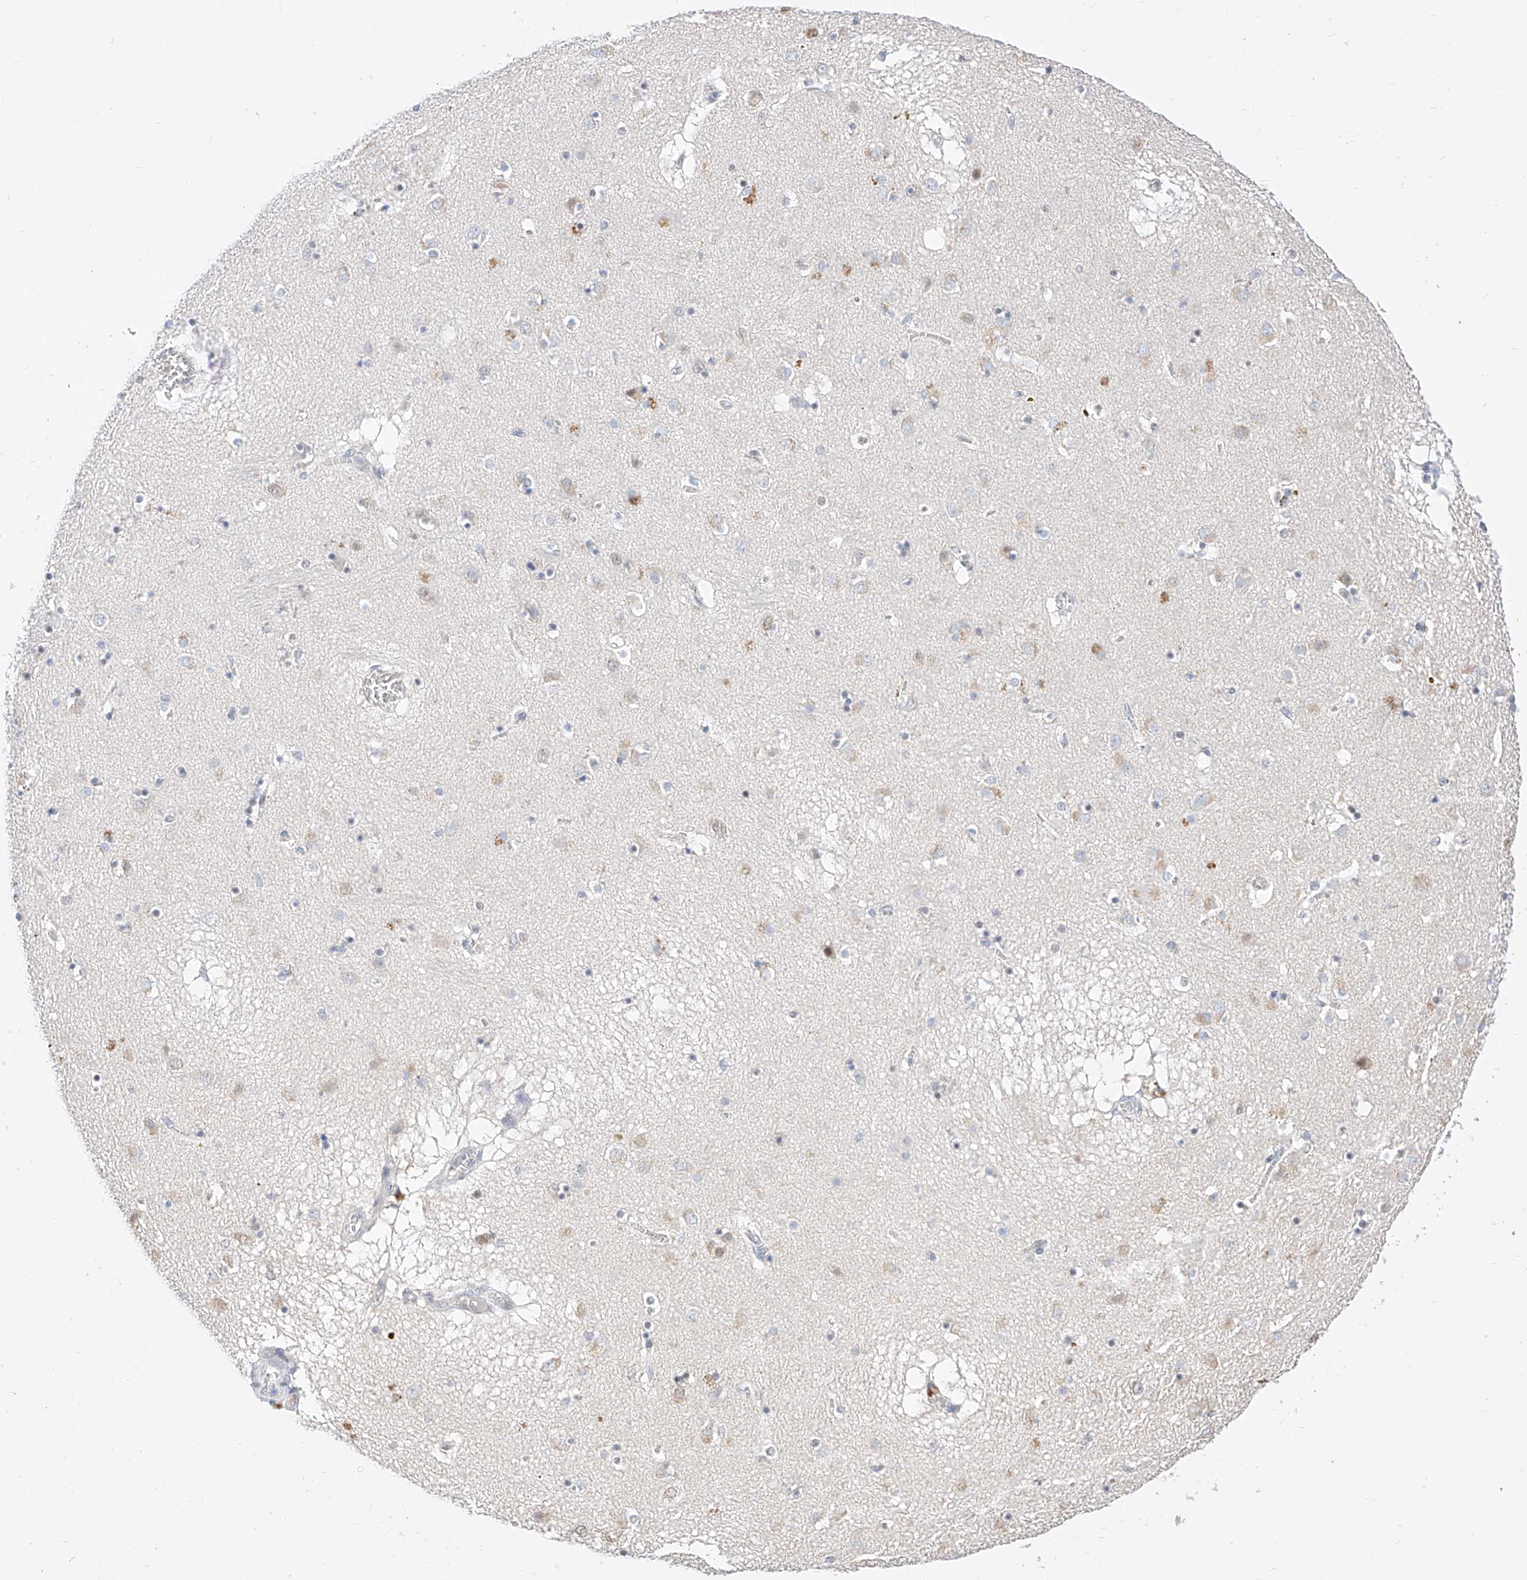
{"staining": {"intensity": "weak", "quantity": "<25%", "location": "cytoplasmic/membranous"}, "tissue": "caudate", "cell_type": "Glial cells", "image_type": "normal", "snomed": [{"axis": "morphology", "description": "Normal tissue, NOS"}, {"axis": "topography", "description": "Lateral ventricle wall"}], "caption": "Image shows no significant protein expression in glial cells of normal caudate.", "gene": "KCNJ1", "patient": {"sex": "male", "age": 70}}